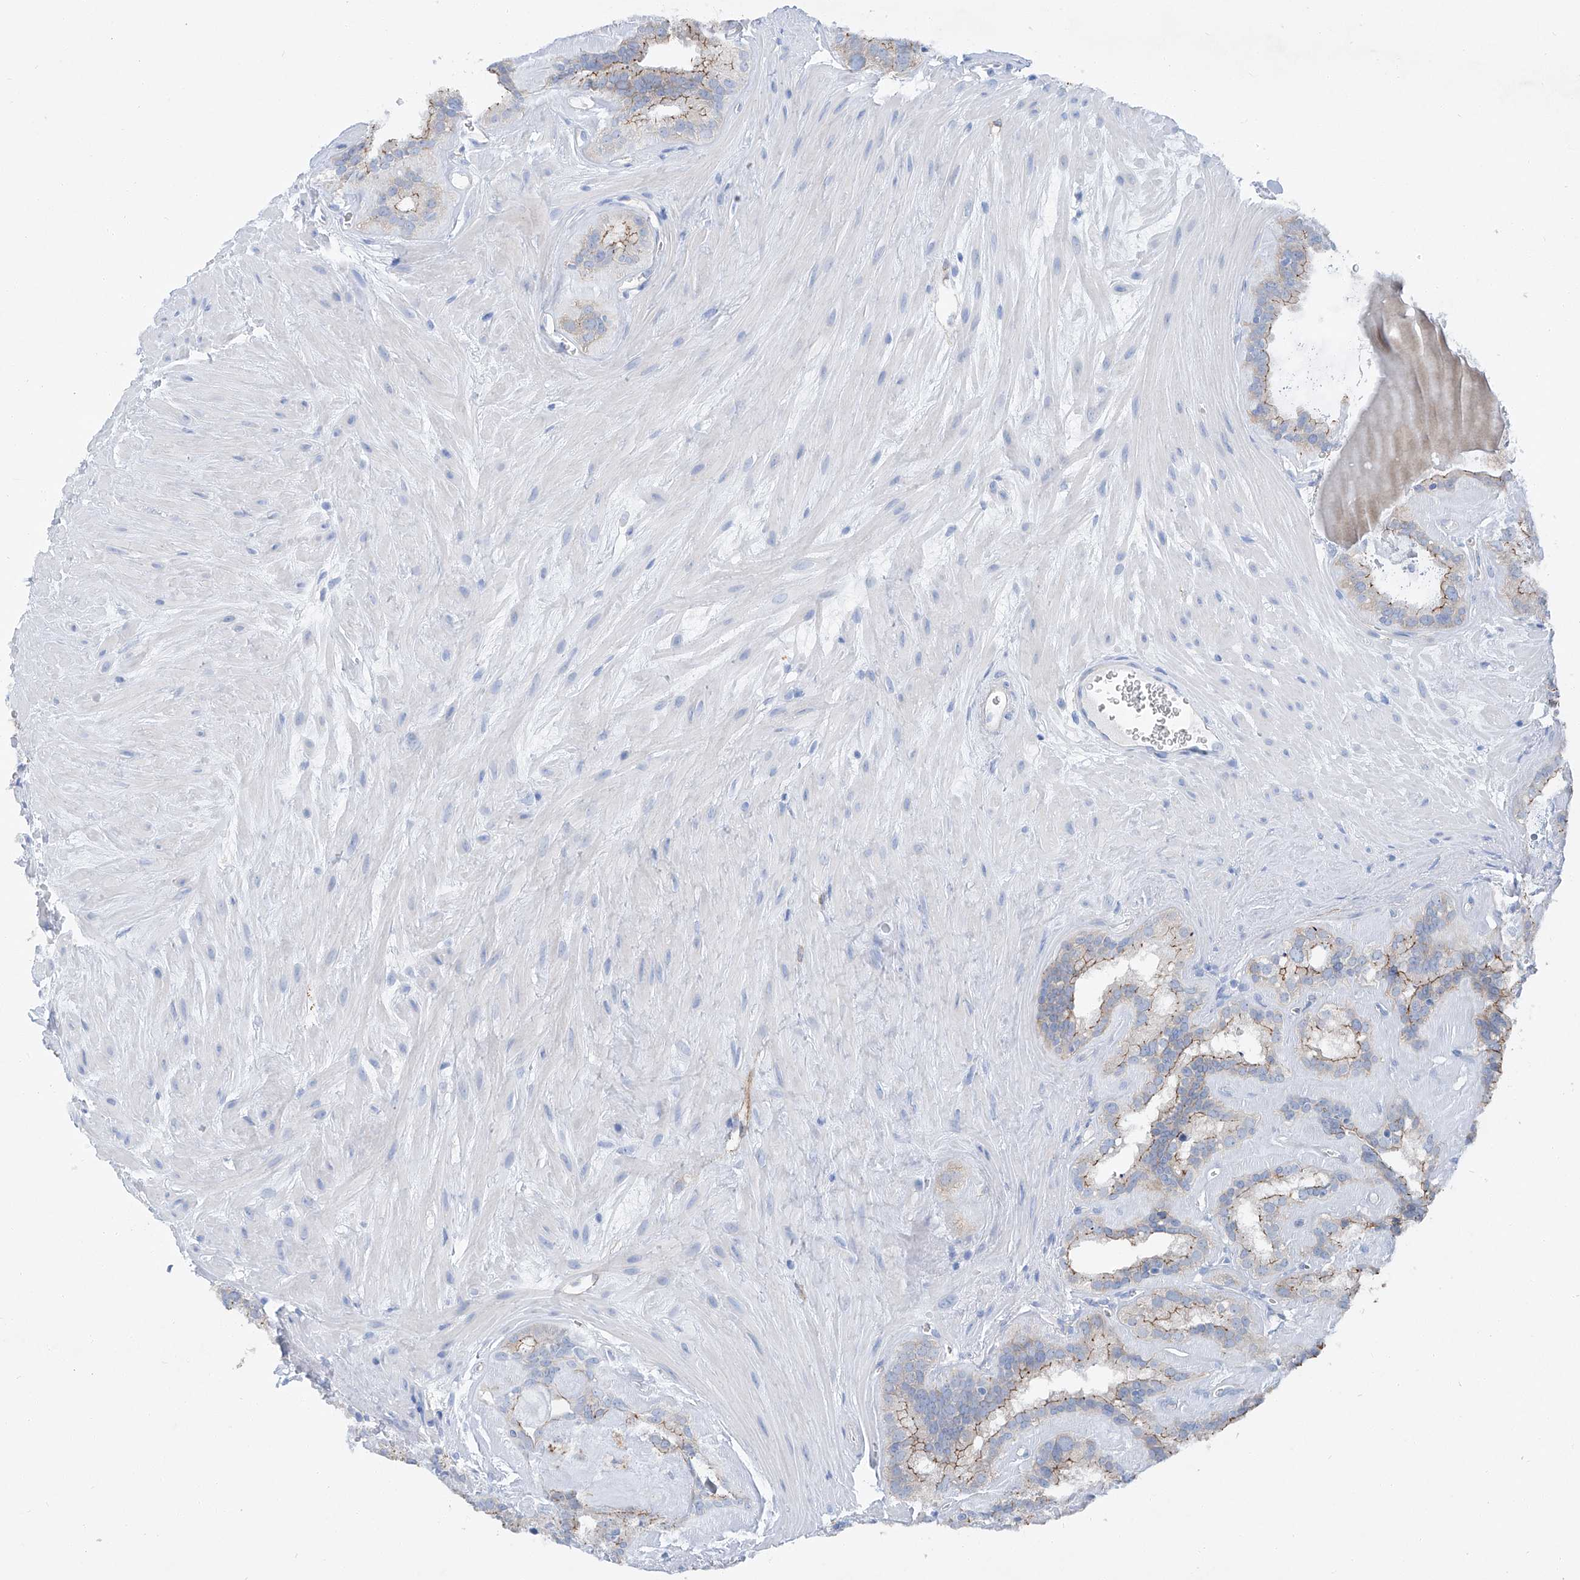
{"staining": {"intensity": "moderate", "quantity": "25%-75%", "location": "cytoplasmic/membranous"}, "tissue": "seminal vesicle", "cell_type": "Glandular cells", "image_type": "normal", "snomed": [{"axis": "morphology", "description": "Normal tissue, NOS"}, {"axis": "topography", "description": "Prostate"}, {"axis": "topography", "description": "Seminal veicle"}], "caption": "Protein expression by immunohistochemistry reveals moderate cytoplasmic/membranous staining in about 25%-75% of glandular cells in normal seminal vesicle. The protein of interest is stained brown, and the nuclei are stained in blue (DAB (3,3'-diaminobenzidine) IHC with brightfield microscopy, high magnification).", "gene": "MAGI1", "patient": {"sex": "male", "age": 59}}